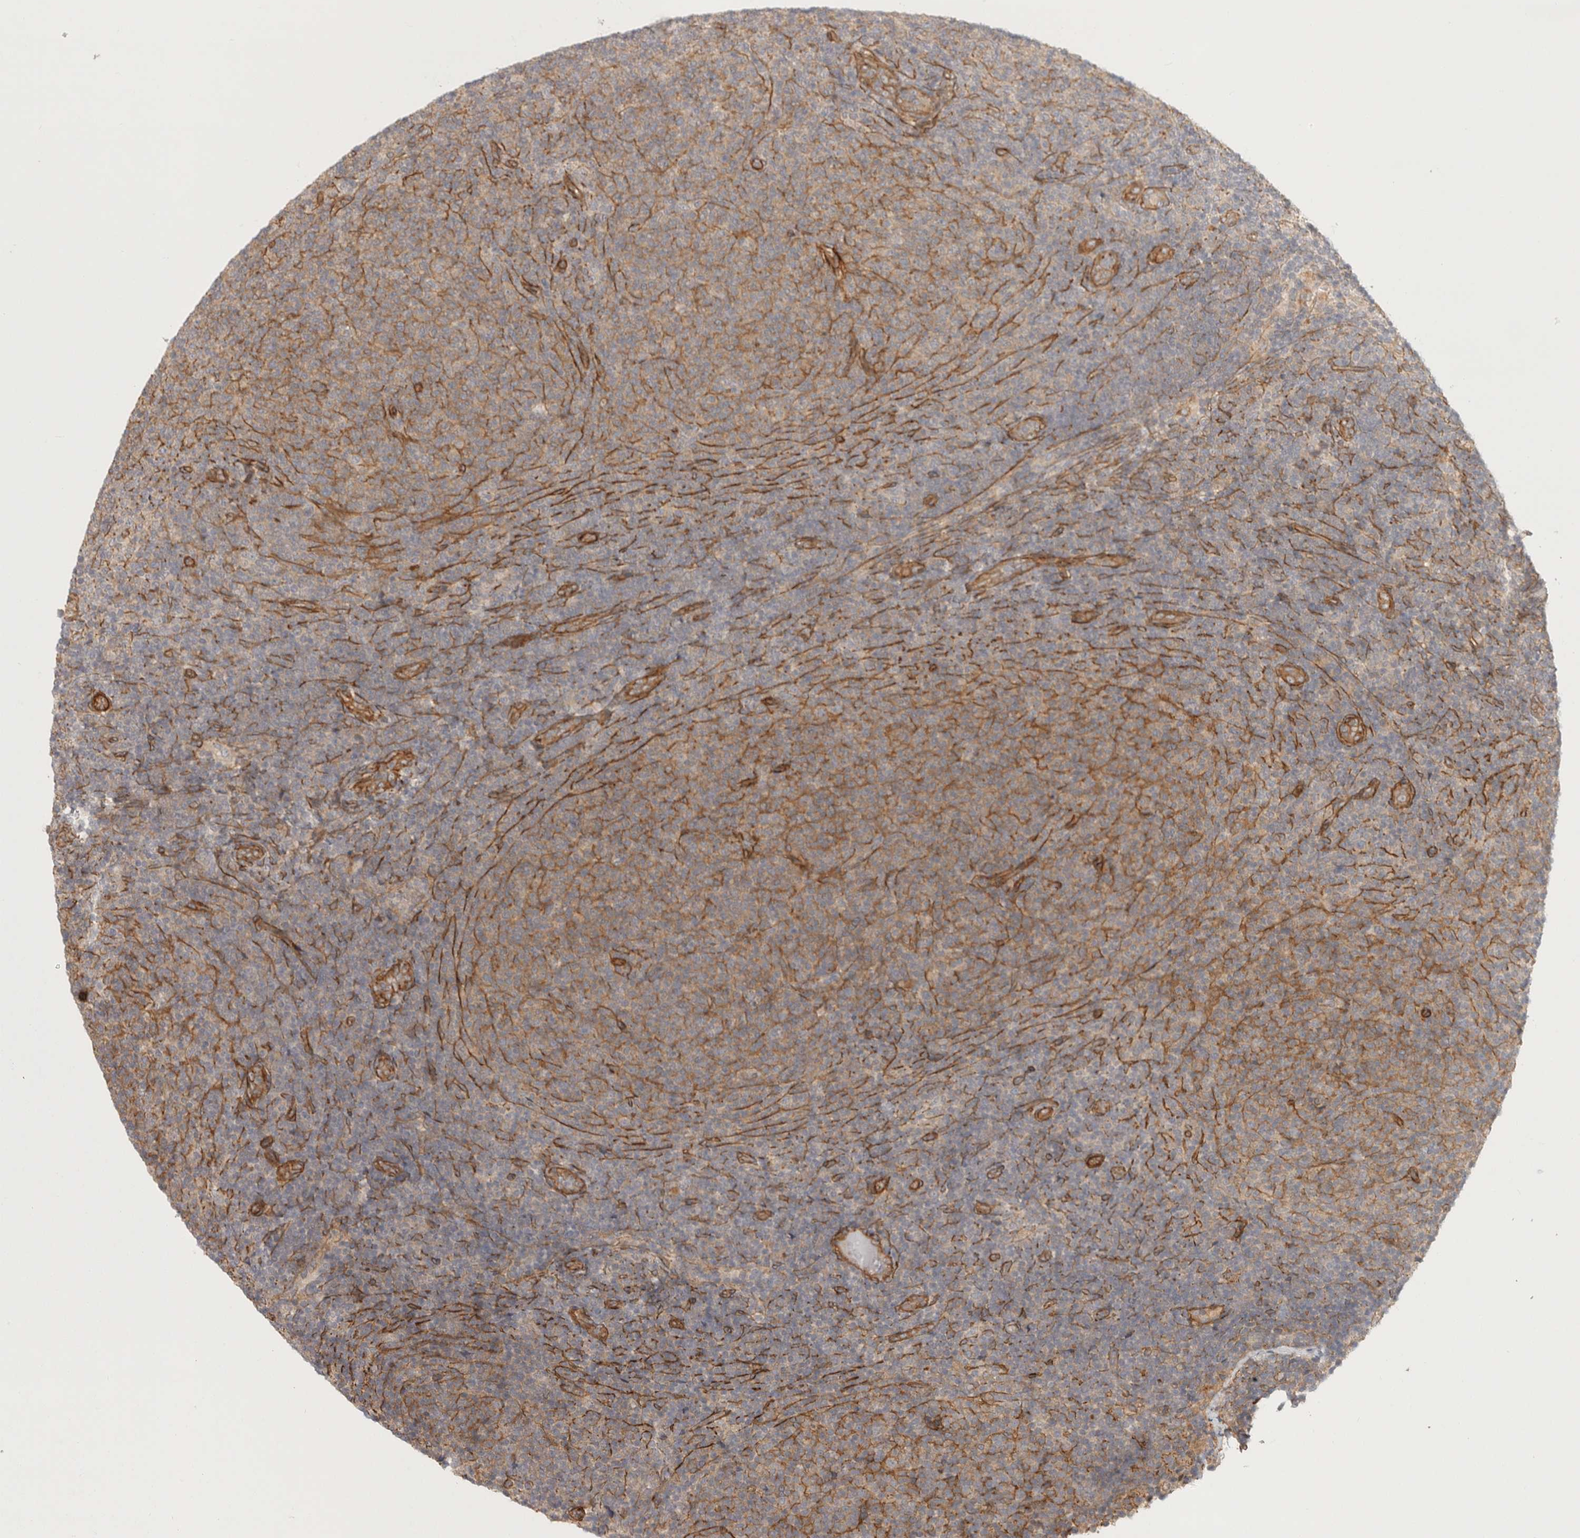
{"staining": {"intensity": "moderate", "quantity": ">75%", "location": "cytoplasmic/membranous"}, "tissue": "lymphoma", "cell_type": "Tumor cells", "image_type": "cancer", "snomed": [{"axis": "morphology", "description": "Malignant lymphoma, non-Hodgkin's type, Low grade"}, {"axis": "topography", "description": "Lymph node"}], "caption": "There is medium levels of moderate cytoplasmic/membranous positivity in tumor cells of lymphoma, as demonstrated by immunohistochemical staining (brown color).", "gene": "LONRF1", "patient": {"sex": "male", "age": 66}}